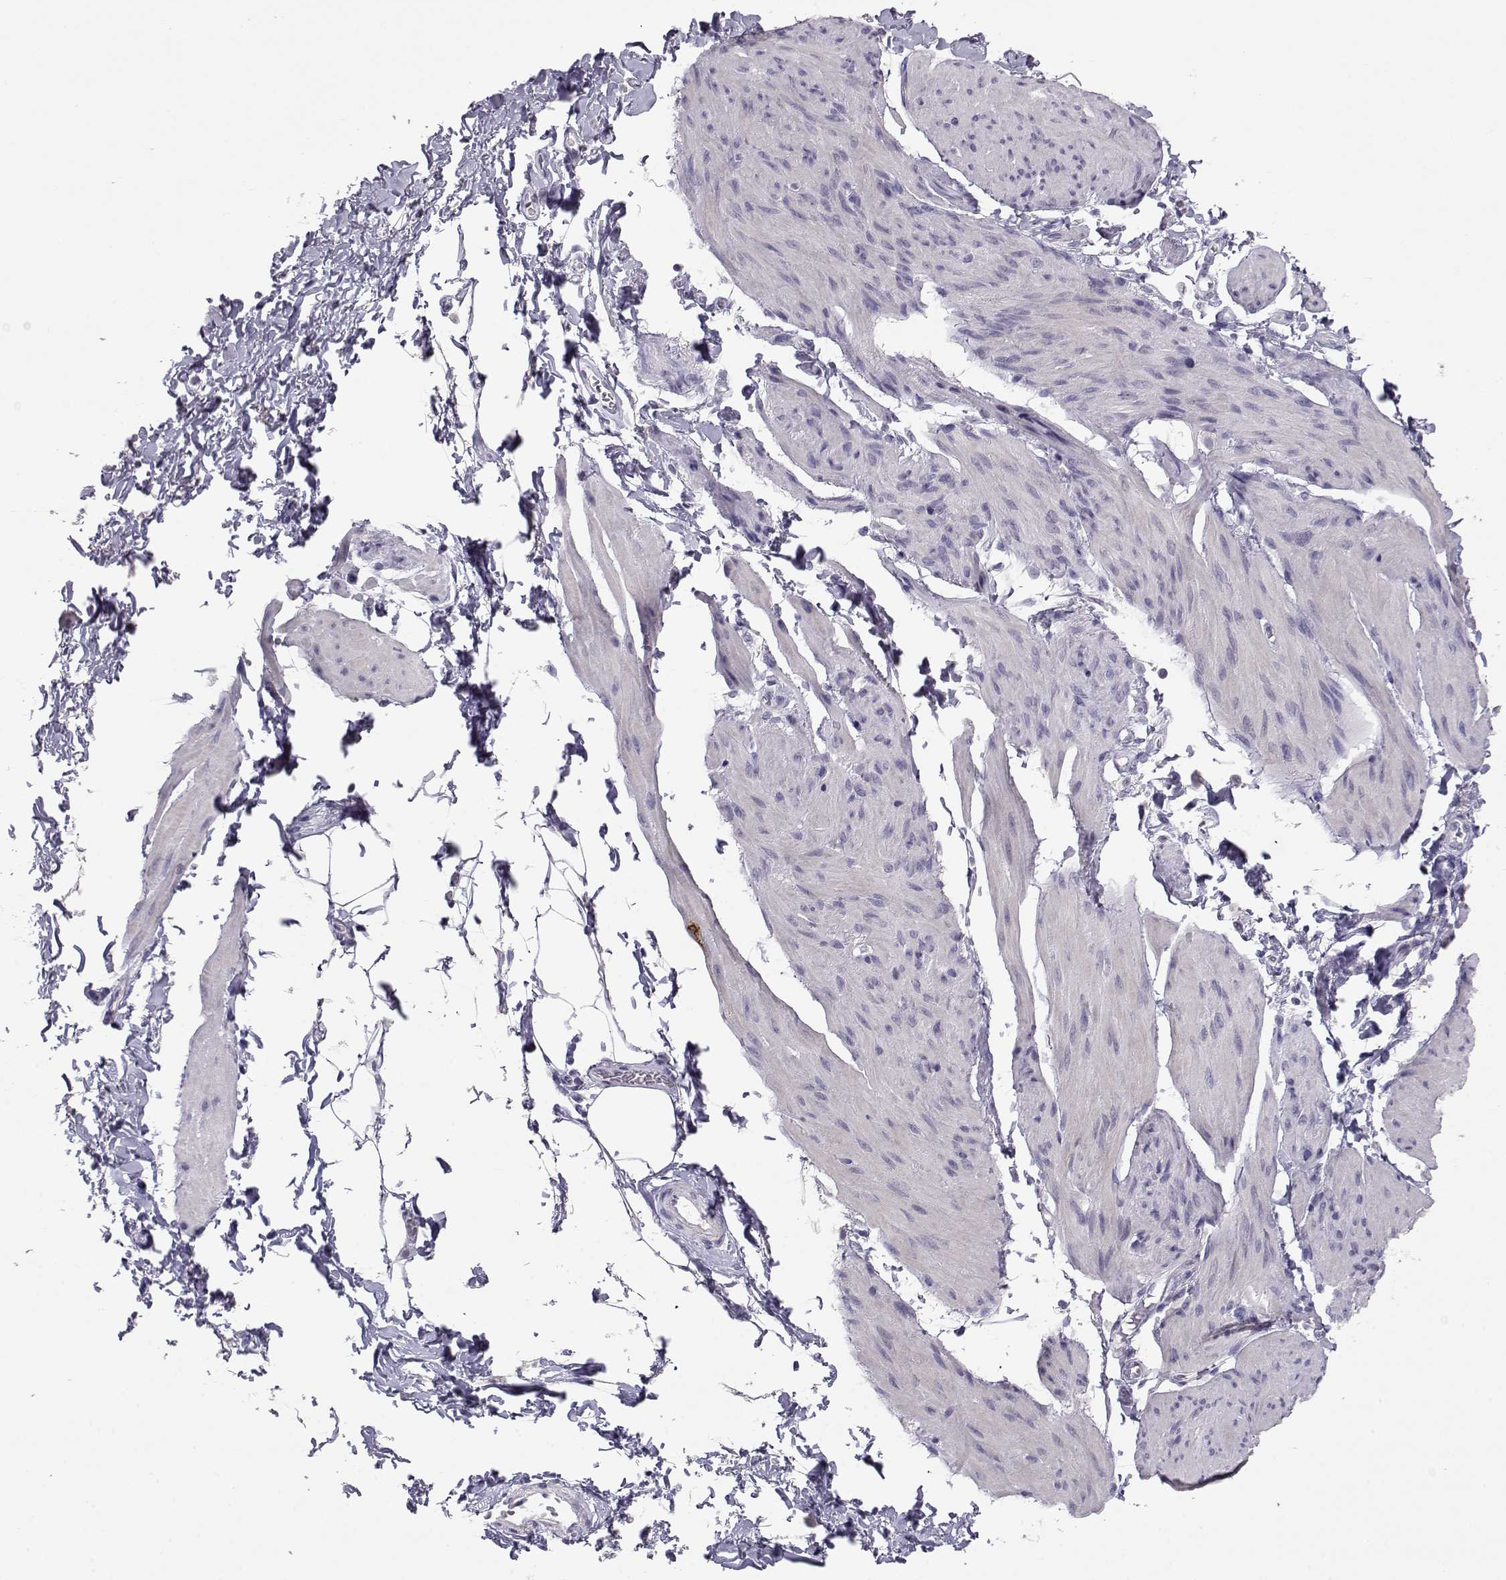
{"staining": {"intensity": "negative", "quantity": "none", "location": "none"}, "tissue": "smooth muscle", "cell_type": "Smooth muscle cells", "image_type": "normal", "snomed": [{"axis": "morphology", "description": "Normal tissue, NOS"}, {"axis": "topography", "description": "Adipose tissue"}, {"axis": "topography", "description": "Smooth muscle"}, {"axis": "topography", "description": "Peripheral nerve tissue"}], "caption": "The photomicrograph exhibits no staining of smooth muscle cells in benign smooth muscle.", "gene": "LAMB3", "patient": {"sex": "male", "age": 83}}